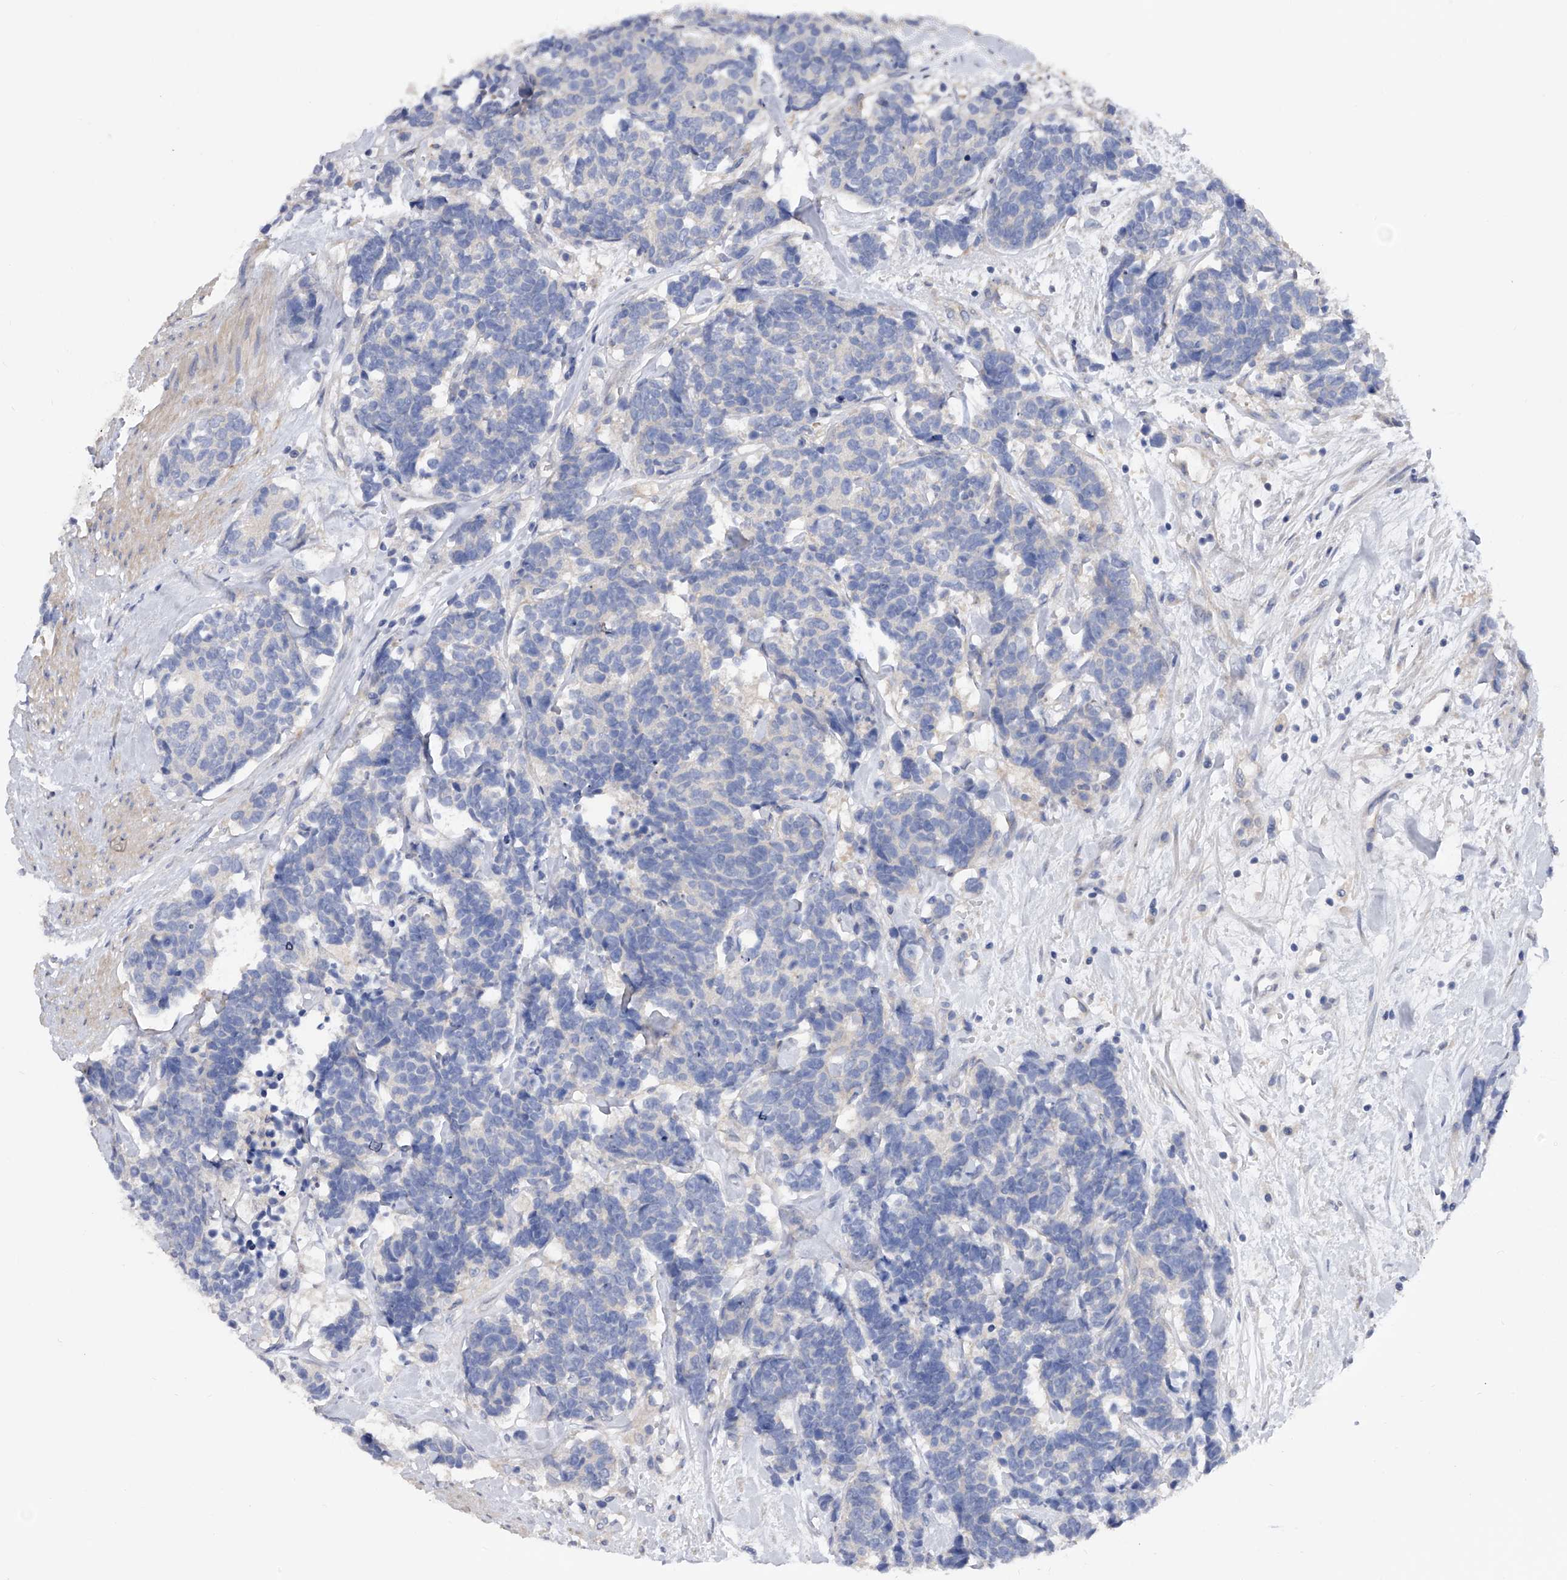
{"staining": {"intensity": "negative", "quantity": "none", "location": "none"}, "tissue": "carcinoid", "cell_type": "Tumor cells", "image_type": "cancer", "snomed": [{"axis": "morphology", "description": "Carcinoma, NOS"}, {"axis": "morphology", "description": "Carcinoid, malignant, NOS"}, {"axis": "topography", "description": "Urinary bladder"}], "caption": "This photomicrograph is of carcinoma stained with immunohistochemistry to label a protein in brown with the nuclei are counter-stained blue. There is no staining in tumor cells.", "gene": "RWDD2A", "patient": {"sex": "male", "age": 57}}